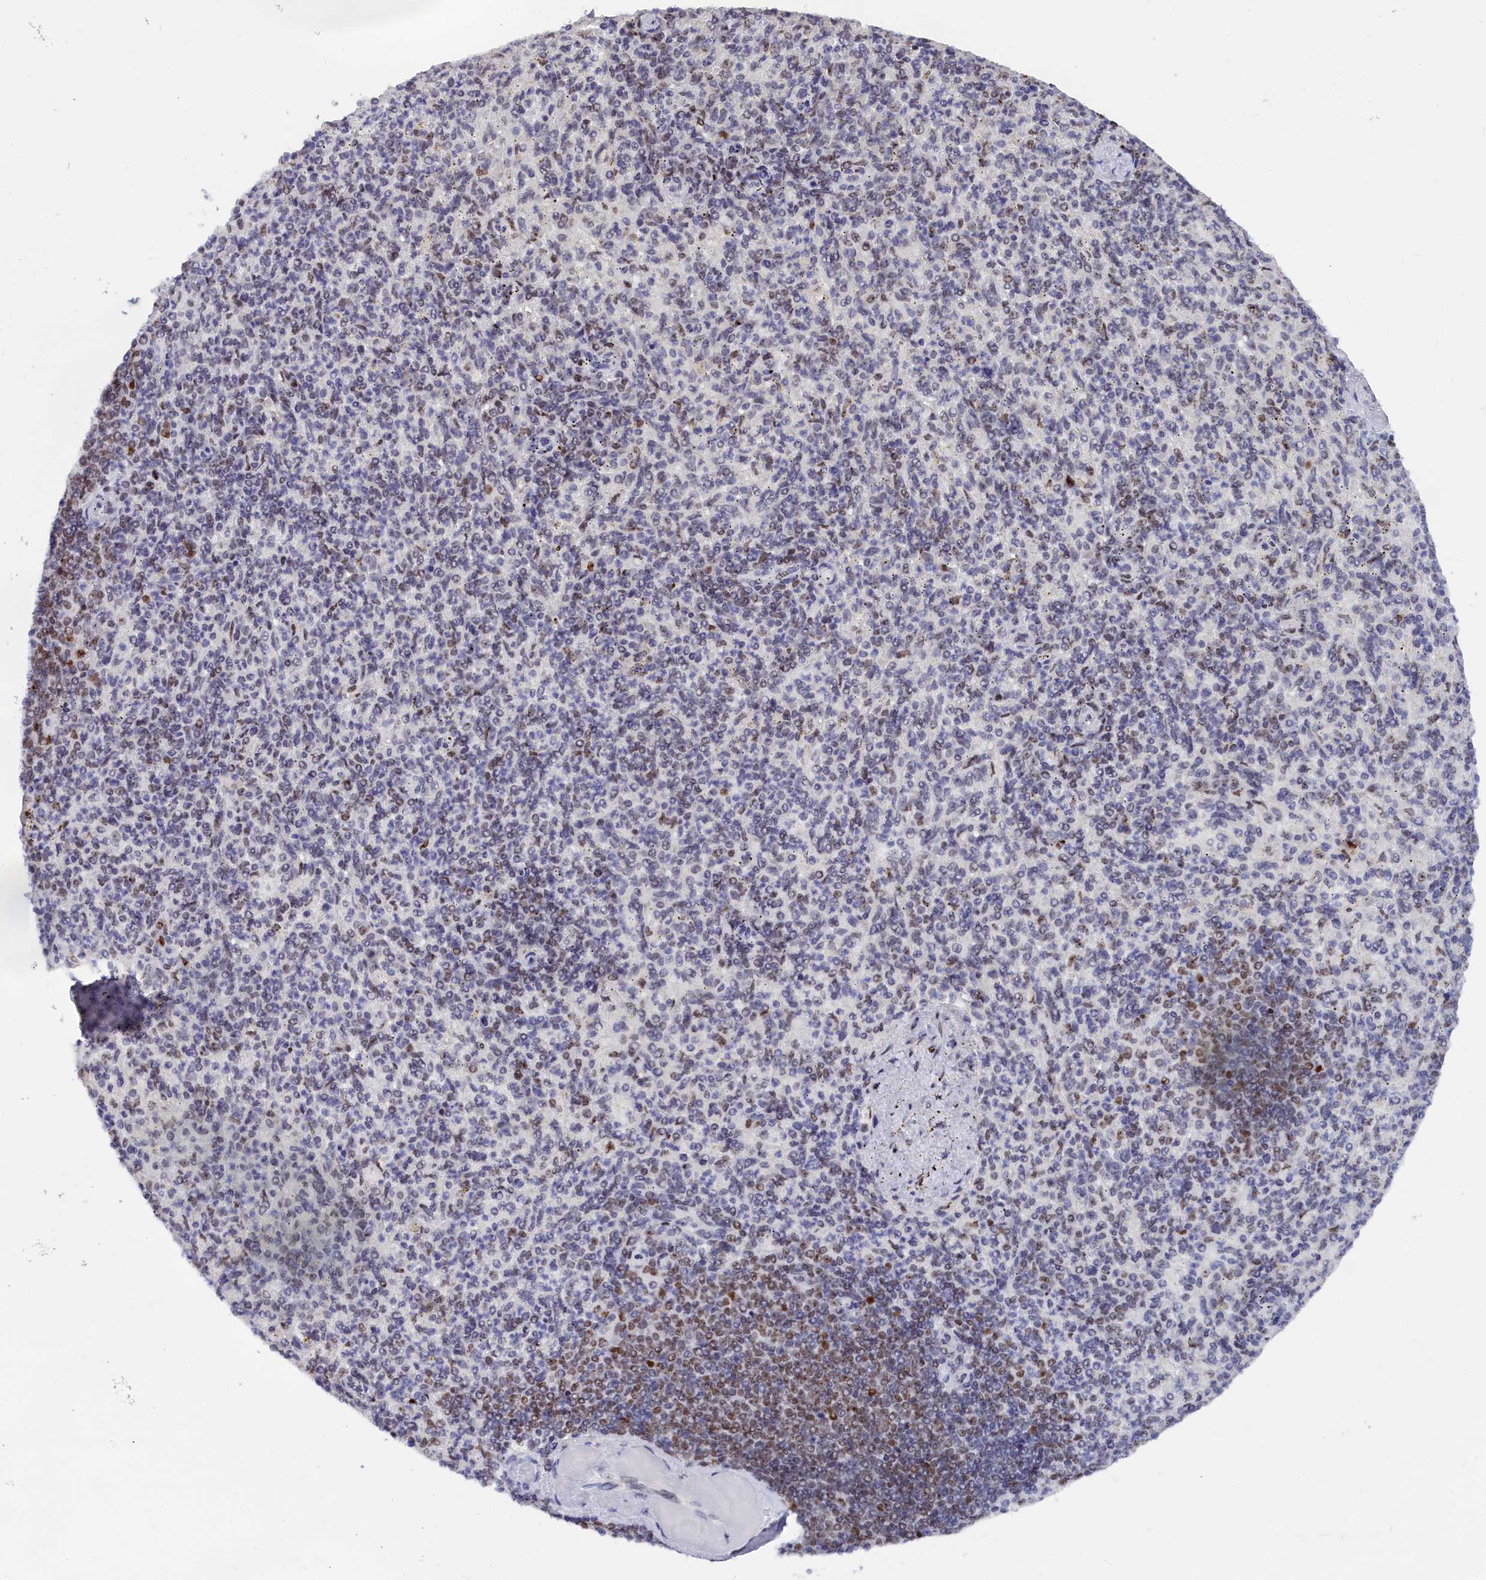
{"staining": {"intensity": "moderate", "quantity": "25%-75%", "location": "nuclear"}, "tissue": "spleen", "cell_type": "Cells in red pulp", "image_type": "normal", "snomed": [{"axis": "morphology", "description": "Normal tissue, NOS"}, {"axis": "topography", "description": "Spleen"}], "caption": "Immunohistochemistry (IHC) image of benign spleen: spleen stained using immunohistochemistry (IHC) exhibits medium levels of moderate protein expression localized specifically in the nuclear of cells in red pulp, appearing as a nuclear brown color.", "gene": "RSL1D1", "patient": {"sex": "female", "age": 74}}